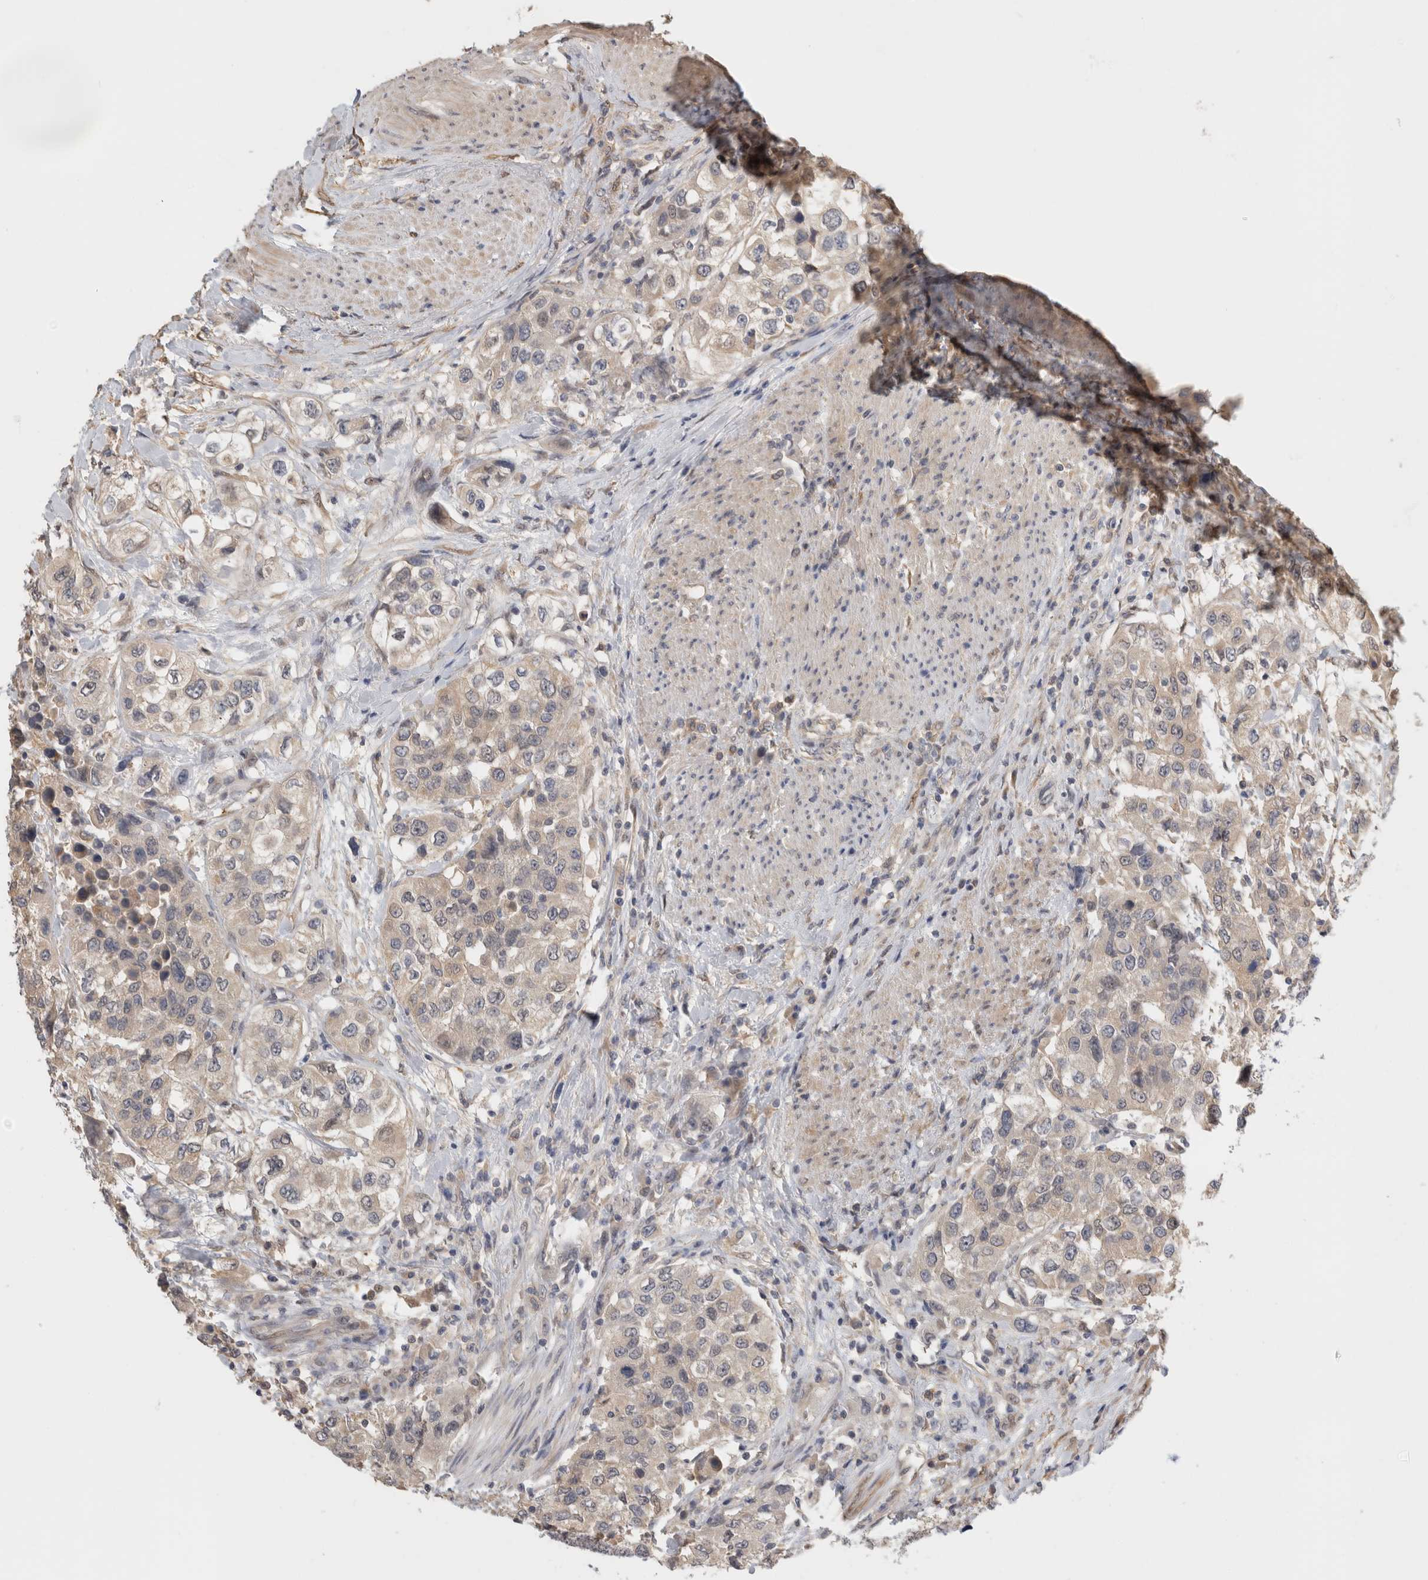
{"staining": {"intensity": "weak", "quantity": "<25%", "location": "cytoplasmic/membranous"}, "tissue": "urothelial cancer", "cell_type": "Tumor cells", "image_type": "cancer", "snomed": [{"axis": "morphology", "description": "Urothelial carcinoma, High grade"}, {"axis": "topography", "description": "Urinary bladder"}], "caption": "DAB (3,3'-diaminobenzidine) immunohistochemical staining of human urothelial cancer reveals no significant positivity in tumor cells. The staining is performed using DAB (3,3'-diaminobenzidine) brown chromogen with nuclei counter-stained in using hematoxylin.", "gene": "PGM1", "patient": {"sex": "female", "age": 80}}